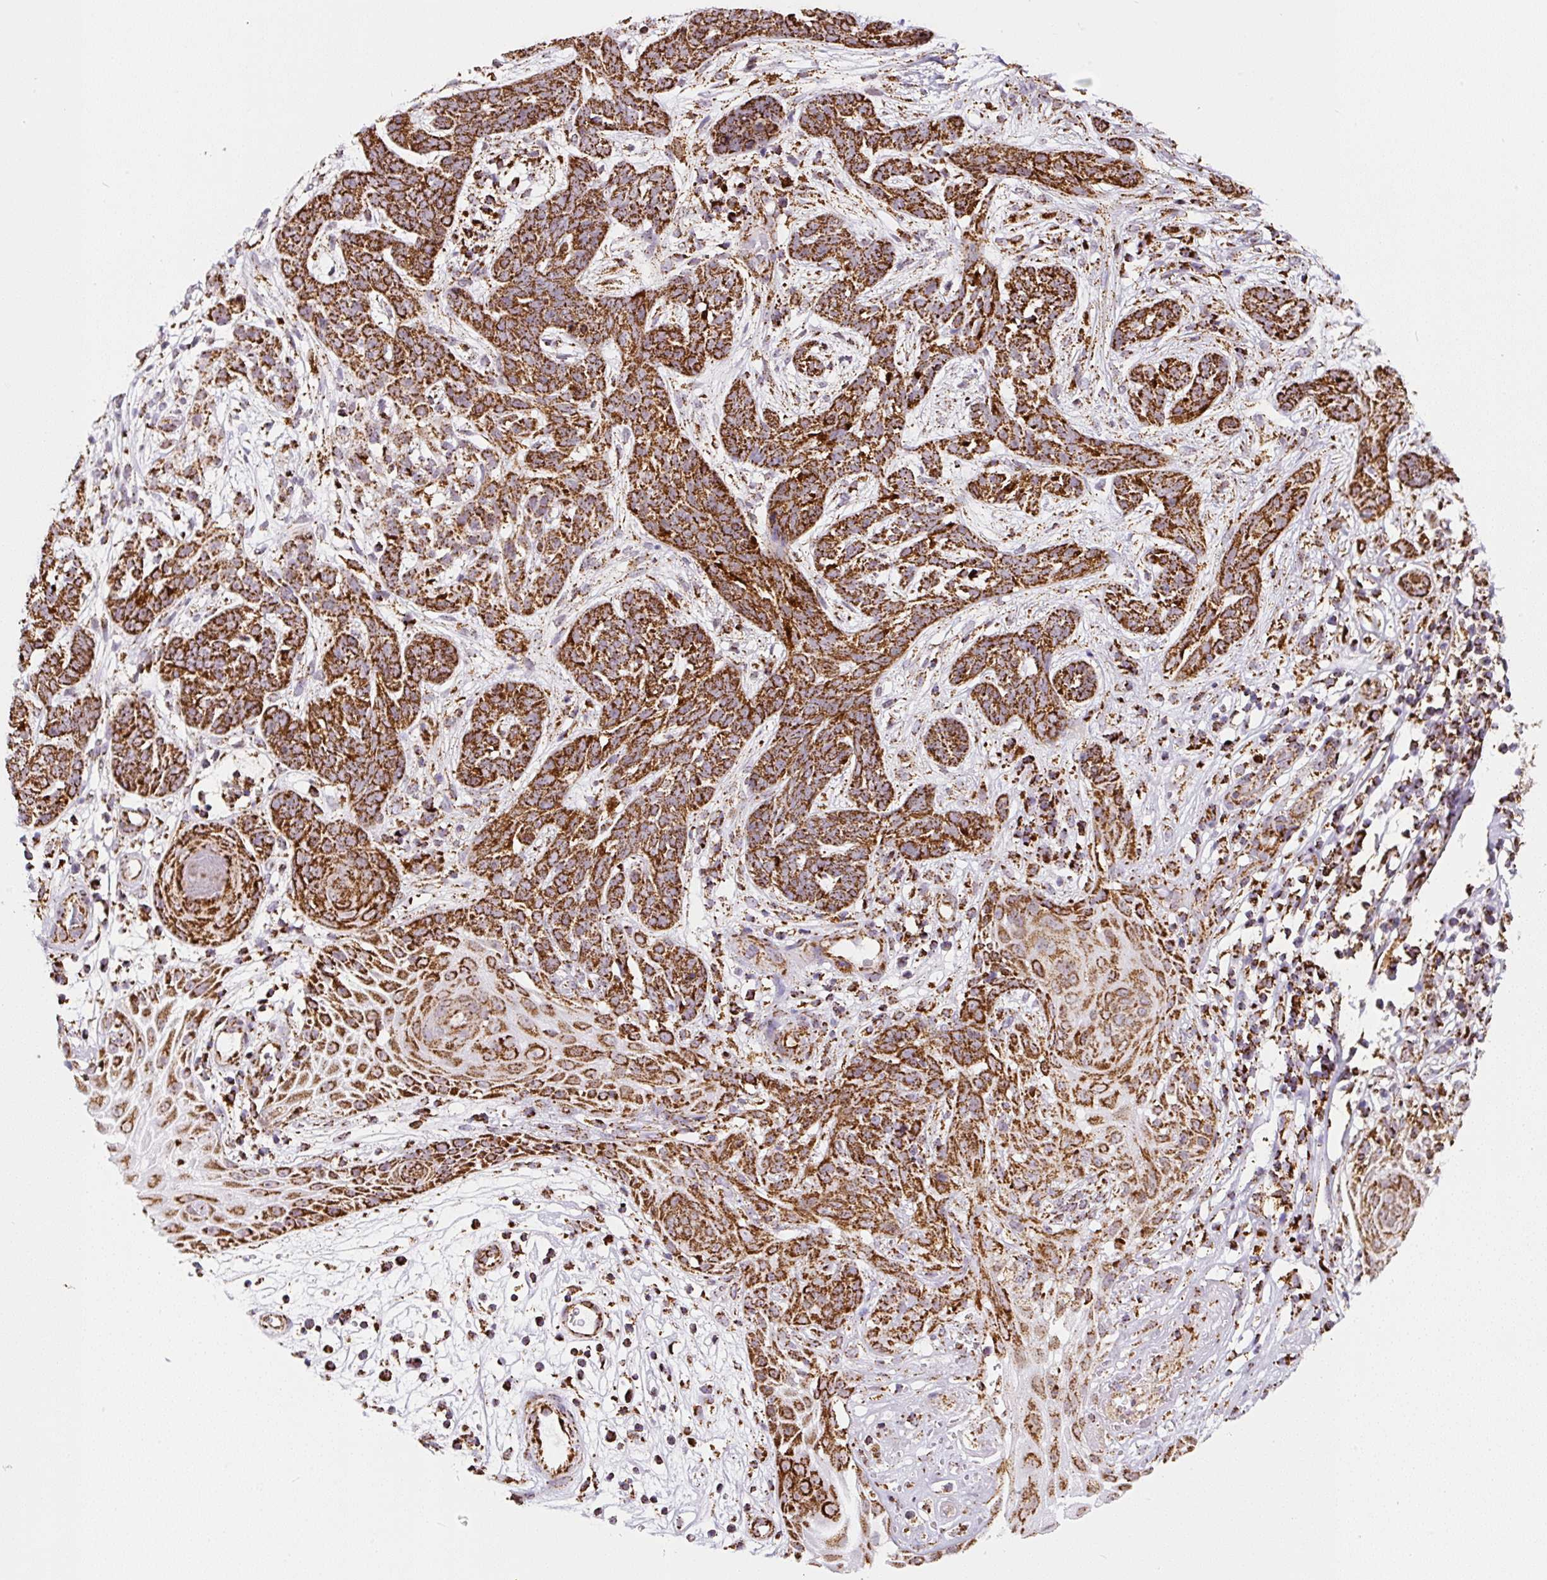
{"staining": {"intensity": "strong", "quantity": ">75%", "location": "cytoplasmic/membranous"}, "tissue": "skin cancer", "cell_type": "Tumor cells", "image_type": "cancer", "snomed": [{"axis": "morphology", "description": "Basal cell carcinoma"}, {"axis": "topography", "description": "Skin"}, {"axis": "topography", "description": "Skin, foot"}], "caption": "Skin cancer (basal cell carcinoma) tissue exhibits strong cytoplasmic/membranous staining in approximately >75% of tumor cells", "gene": "ATP5F1A", "patient": {"sex": "female", "age": 86}}